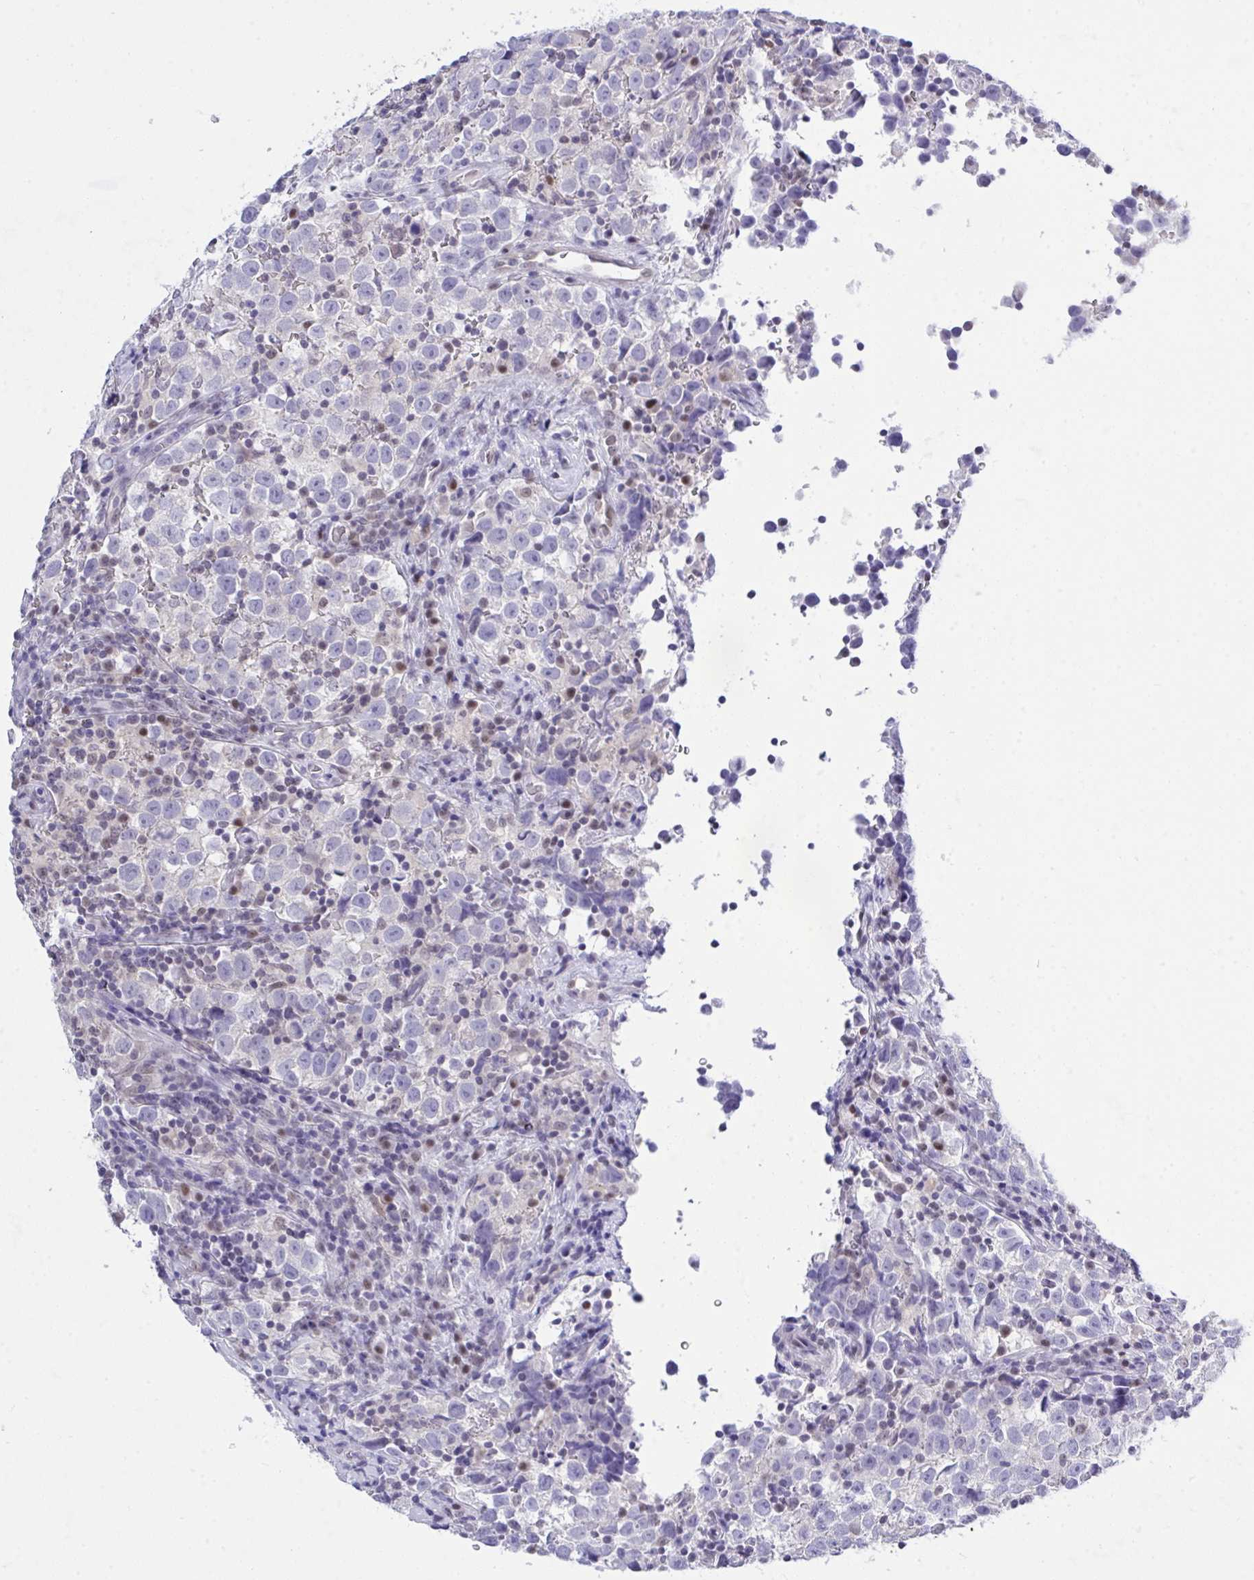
{"staining": {"intensity": "negative", "quantity": "none", "location": "none"}, "tissue": "testis cancer", "cell_type": "Tumor cells", "image_type": "cancer", "snomed": [{"axis": "morphology", "description": "Normal tissue, NOS"}, {"axis": "morphology", "description": "Seminoma, NOS"}, {"axis": "topography", "description": "Testis"}], "caption": "Human testis cancer (seminoma) stained for a protein using immunohistochemistry (IHC) reveals no expression in tumor cells.", "gene": "THOP1", "patient": {"sex": "male", "age": 43}}